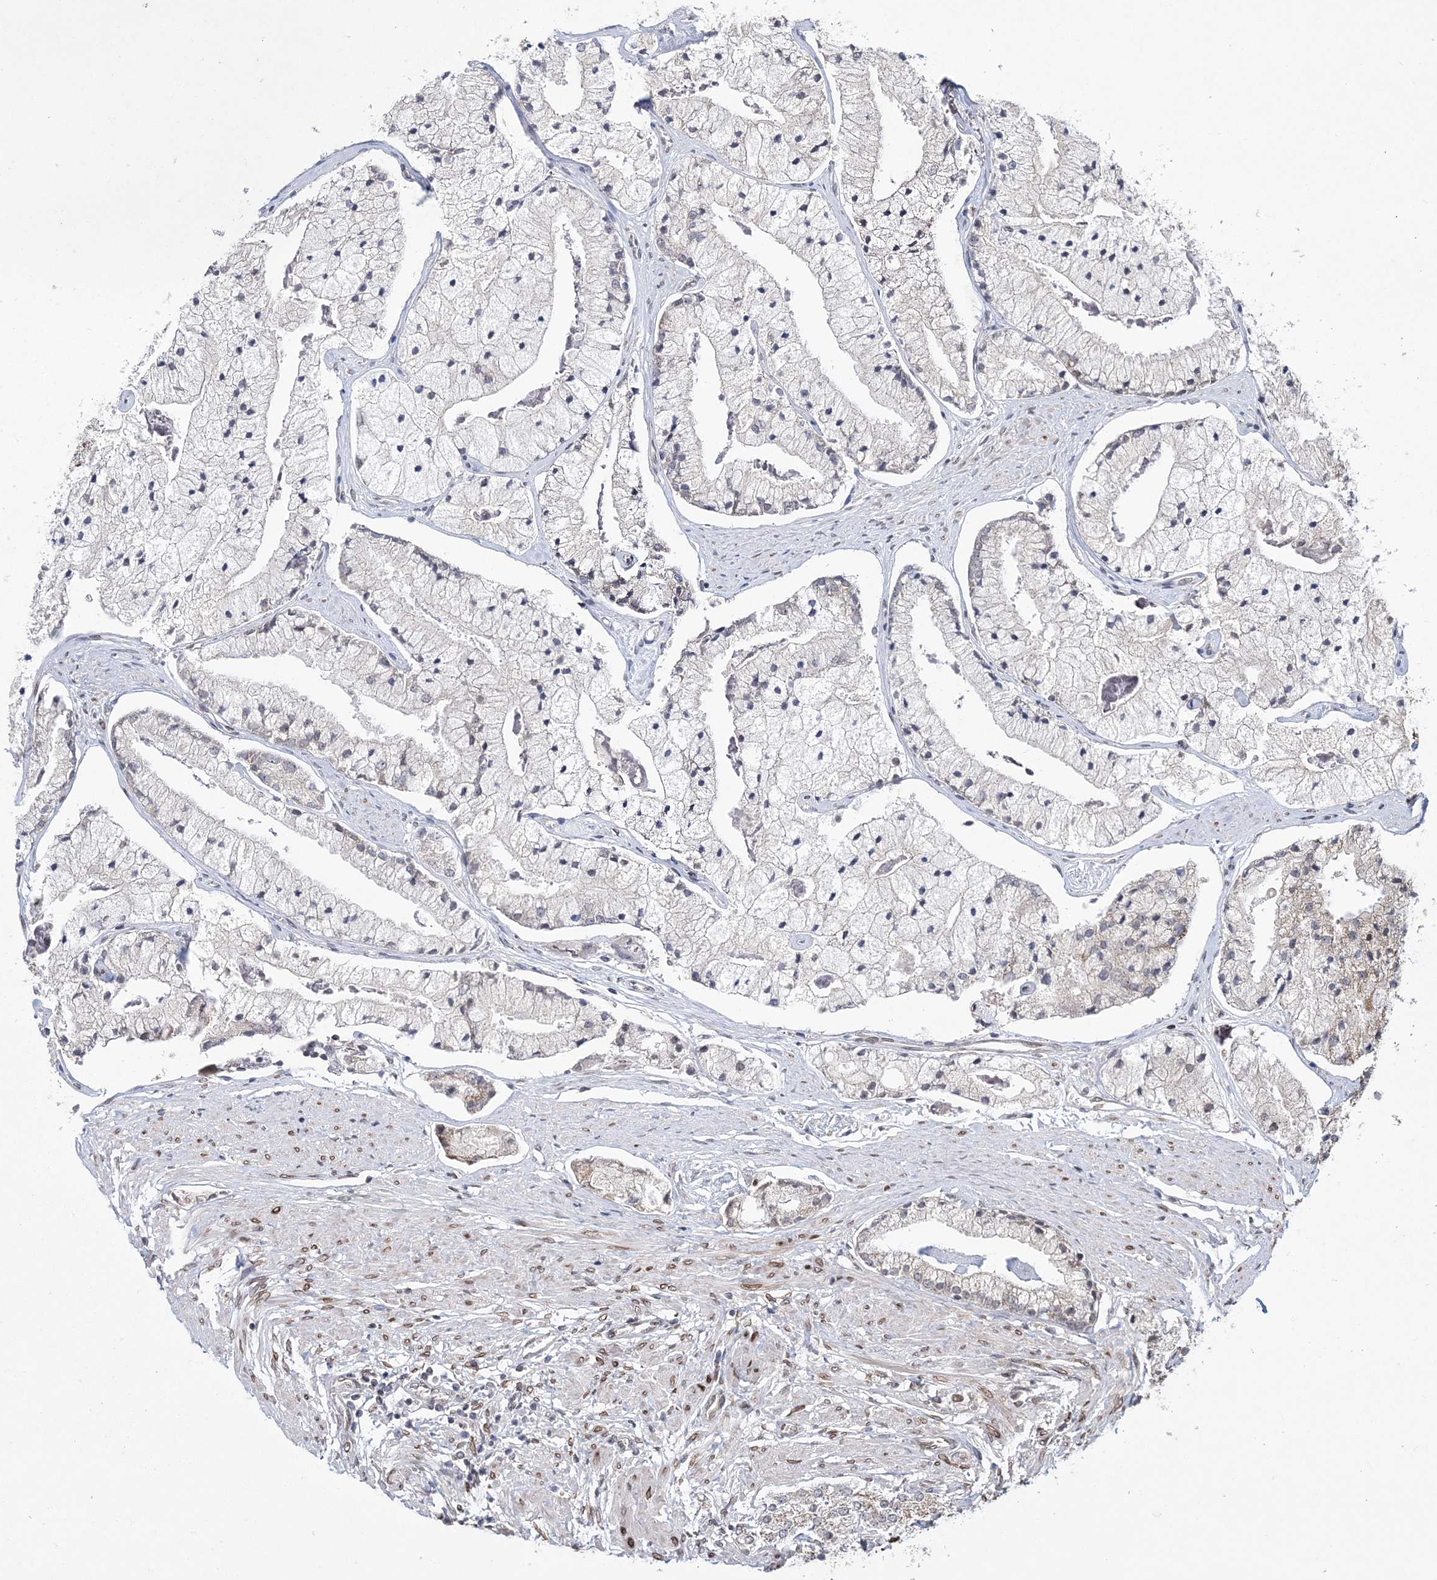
{"staining": {"intensity": "weak", "quantity": "<25%", "location": "cytoplasmic/membranous"}, "tissue": "prostate cancer", "cell_type": "Tumor cells", "image_type": "cancer", "snomed": [{"axis": "morphology", "description": "Adenocarcinoma, High grade"}, {"axis": "topography", "description": "Prostate"}], "caption": "Immunohistochemistry (IHC) image of human prostate high-grade adenocarcinoma stained for a protein (brown), which displays no expression in tumor cells. (Brightfield microscopy of DAB IHC at high magnification).", "gene": "DNAJC27", "patient": {"sex": "male", "age": 50}}